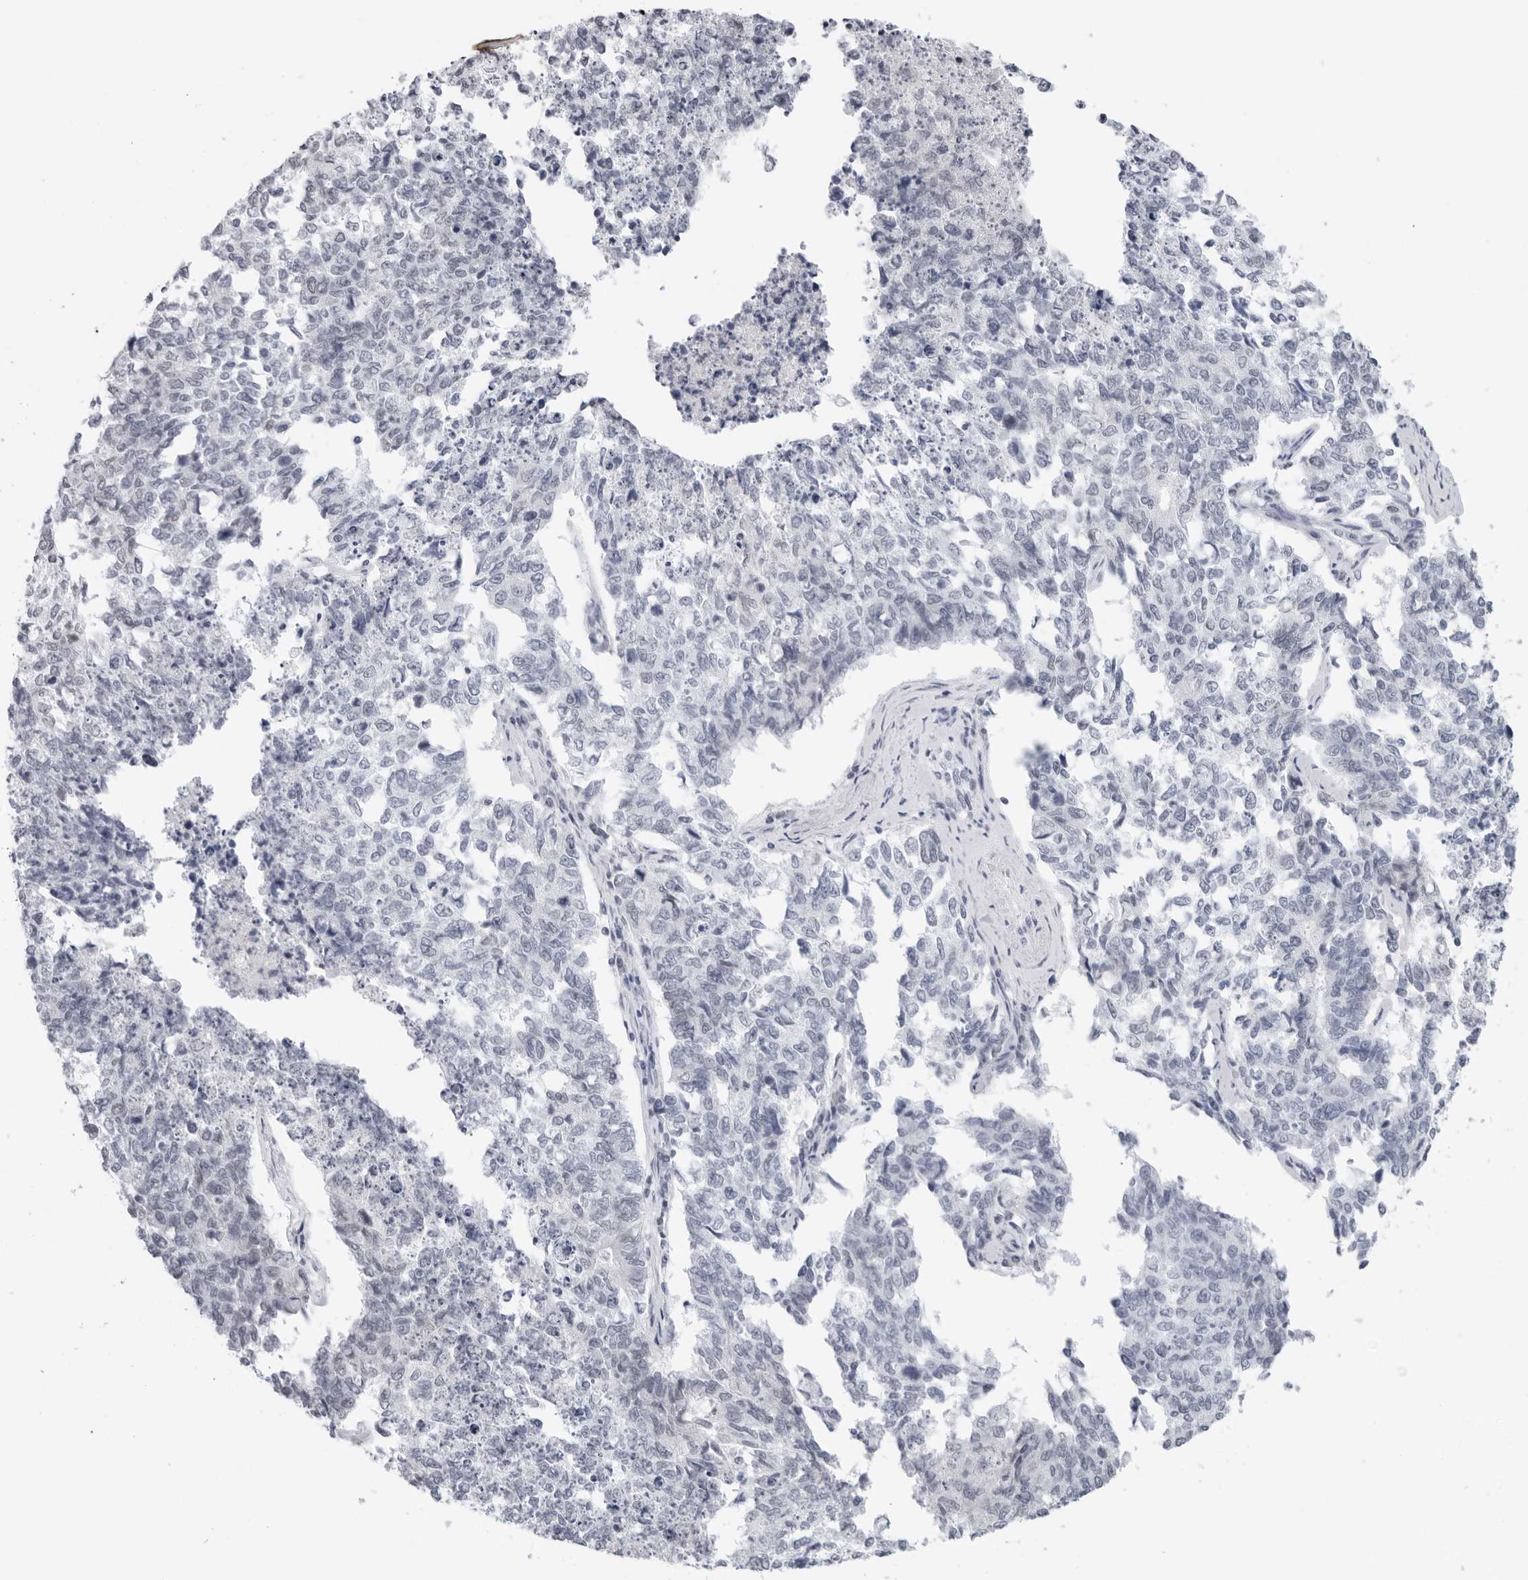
{"staining": {"intensity": "negative", "quantity": "none", "location": "none"}, "tissue": "cervical cancer", "cell_type": "Tumor cells", "image_type": "cancer", "snomed": [{"axis": "morphology", "description": "Squamous cell carcinoma, NOS"}, {"axis": "topography", "description": "Cervix"}], "caption": "Tumor cells show no significant protein positivity in cervical cancer.", "gene": "FLG2", "patient": {"sex": "female", "age": 63}}